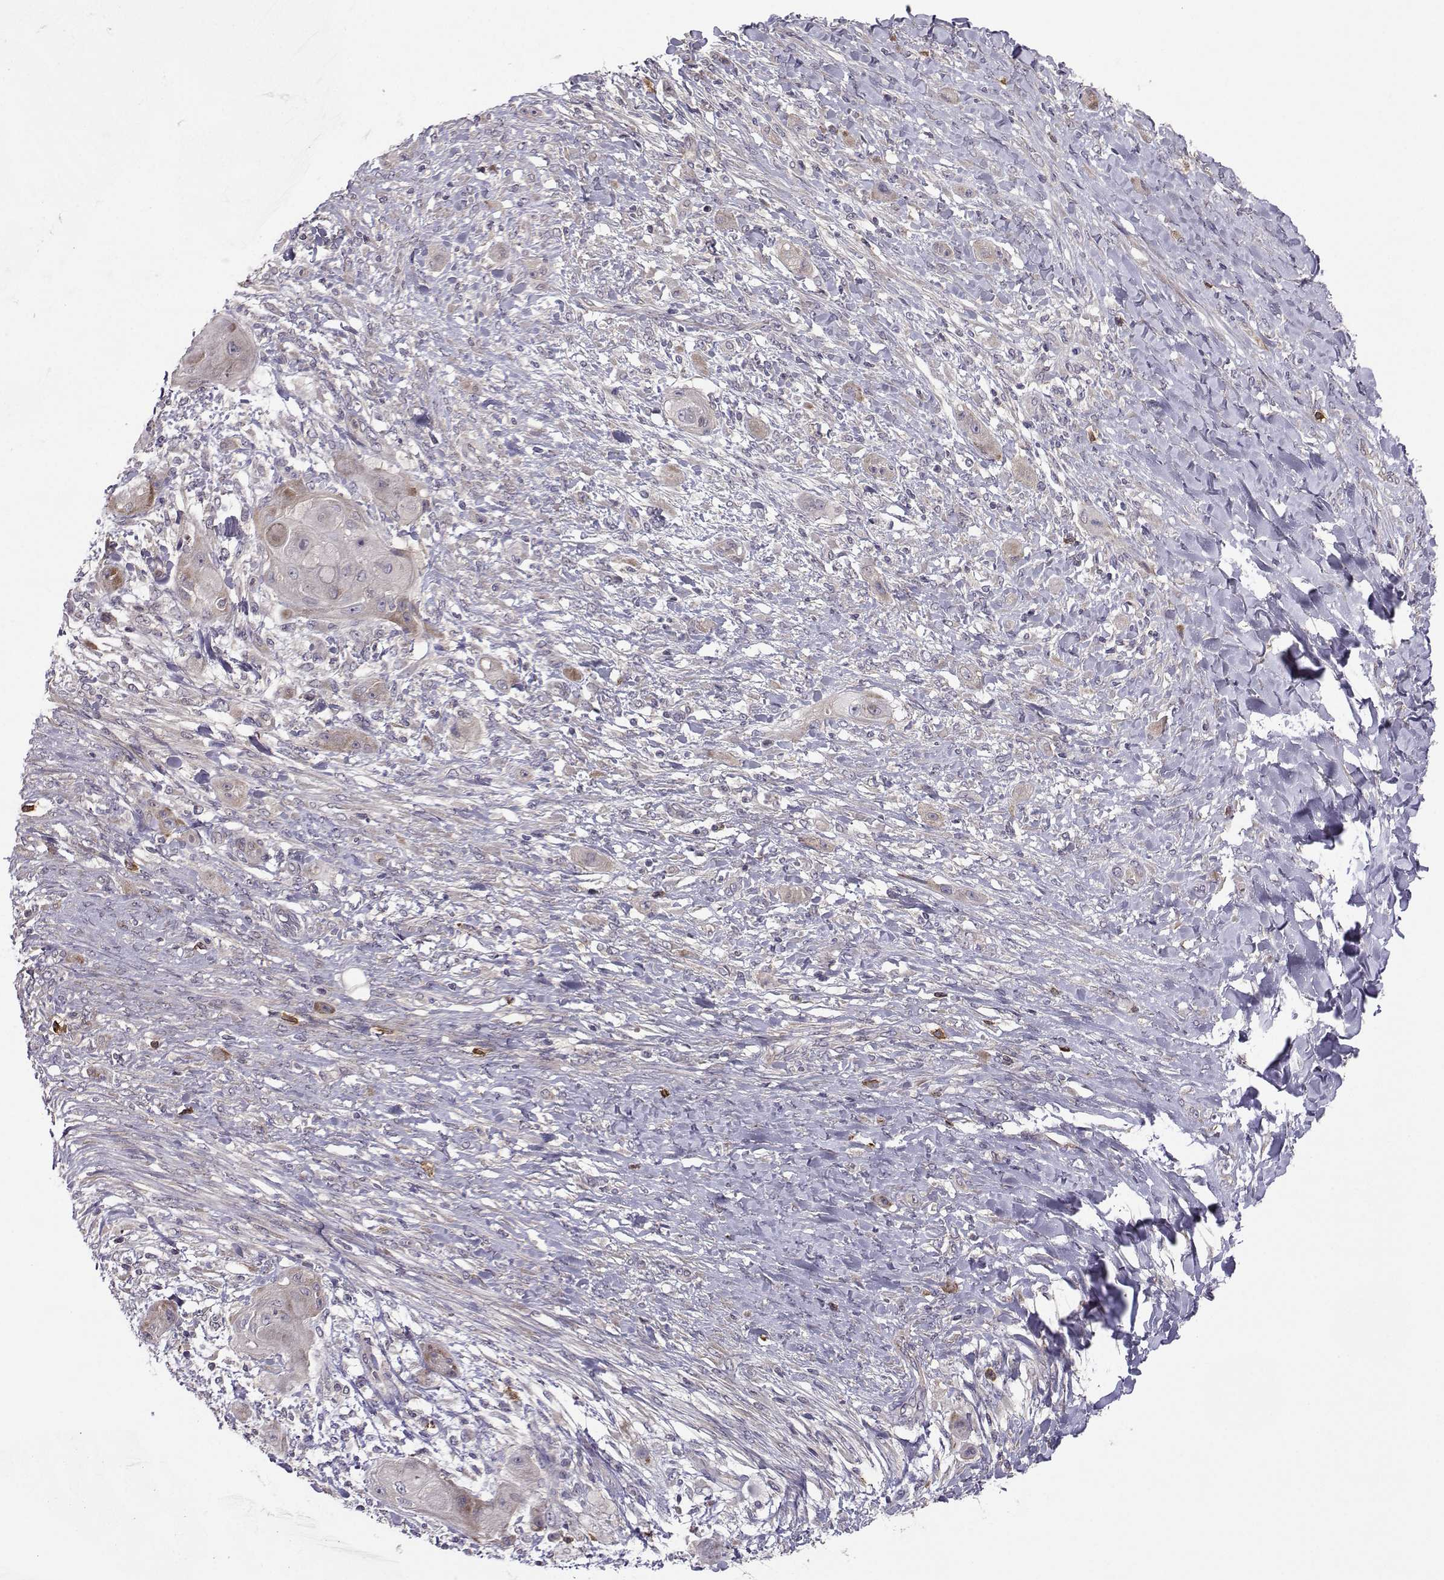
{"staining": {"intensity": "weak", "quantity": "<25%", "location": "cytoplasmic/membranous"}, "tissue": "skin cancer", "cell_type": "Tumor cells", "image_type": "cancer", "snomed": [{"axis": "morphology", "description": "Squamous cell carcinoma, NOS"}, {"axis": "topography", "description": "Skin"}], "caption": "A micrograph of skin cancer stained for a protein reveals no brown staining in tumor cells.", "gene": "STXBP5", "patient": {"sex": "male", "age": 62}}